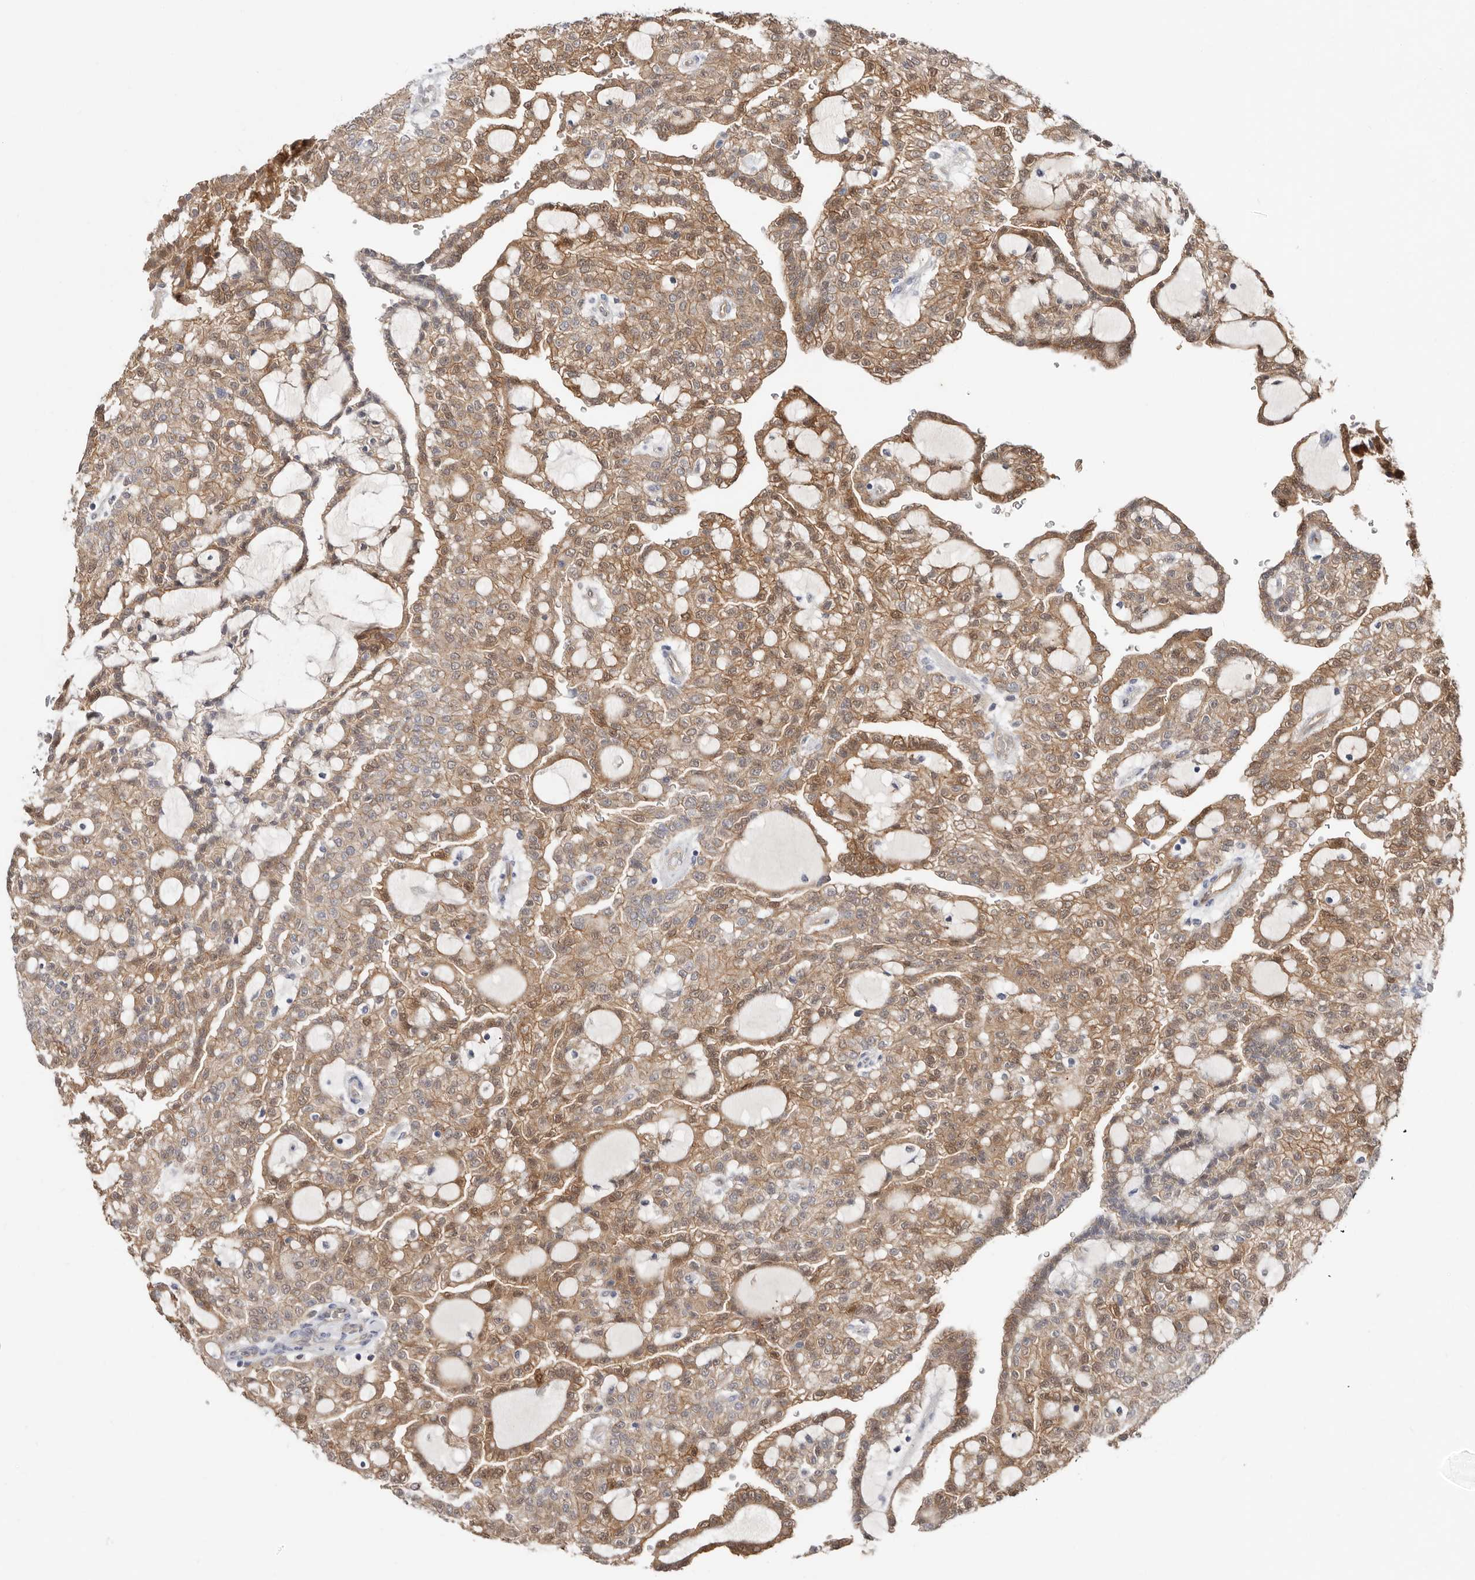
{"staining": {"intensity": "moderate", "quantity": ">75%", "location": "cytoplasmic/membranous,nuclear"}, "tissue": "renal cancer", "cell_type": "Tumor cells", "image_type": "cancer", "snomed": [{"axis": "morphology", "description": "Adenocarcinoma, NOS"}, {"axis": "topography", "description": "Kidney"}], "caption": "High-power microscopy captured an immunohistochemistry photomicrograph of renal cancer, revealing moderate cytoplasmic/membranous and nuclear staining in approximately >75% of tumor cells.", "gene": "PKDCC", "patient": {"sex": "male", "age": 63}}